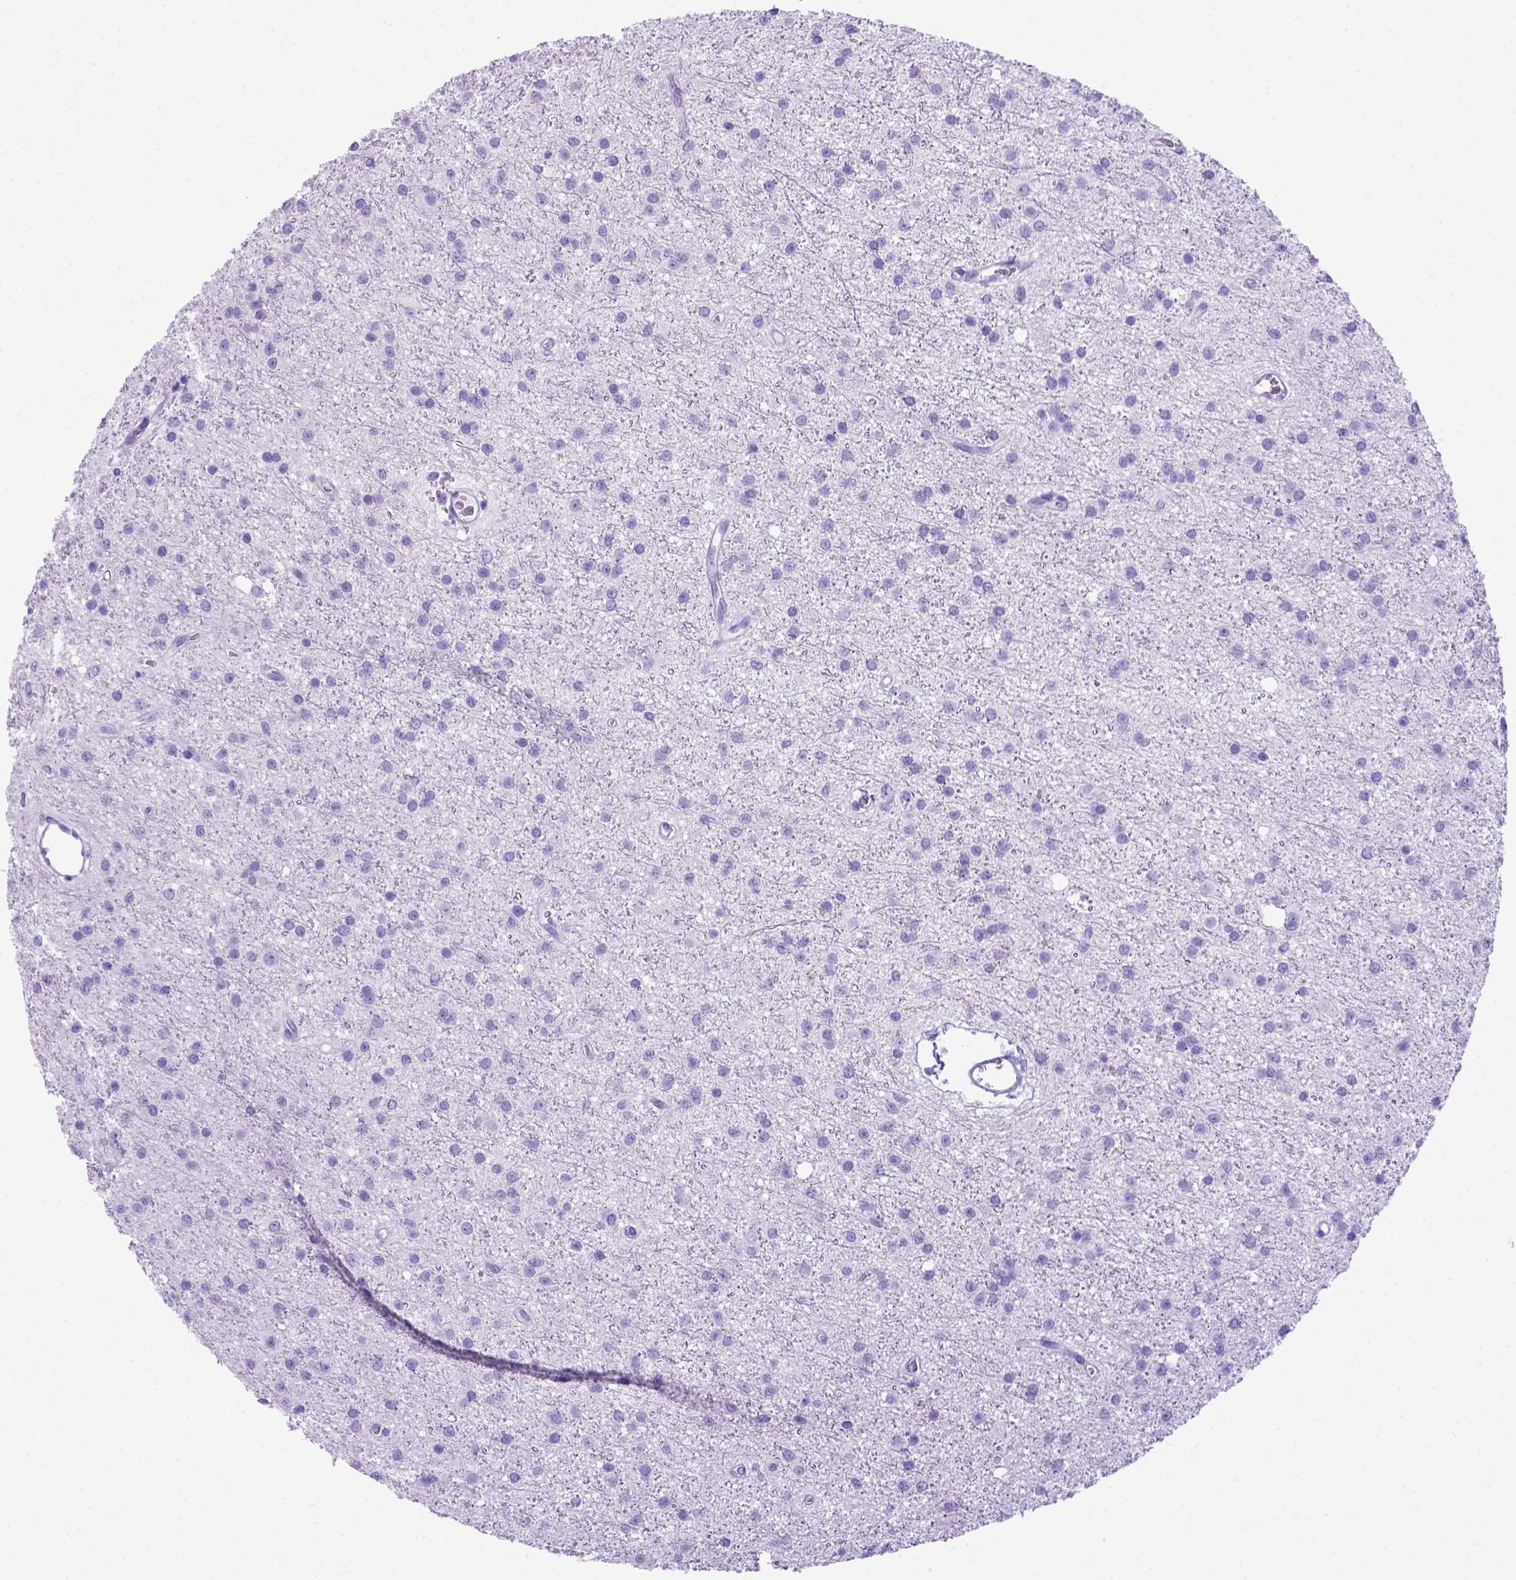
{"staining": {"intensity": "negative", "quantity": "none", "location": "none"}, "tissue": "glioma", "cell_type": "Tumor cells", "image_type": "cancer", "snomed": [{"axis": "morphology", "description": "Glioma, malignant, Low grade"}, {"axis": "topography", "description": "Brain"}], "caption": "Protein analysis of low-grade glioma (malignant) demonstrates no significant expression in tumor cells.", "gene": "MEOX2", "patient": {"sex": "male", "age": 27}}